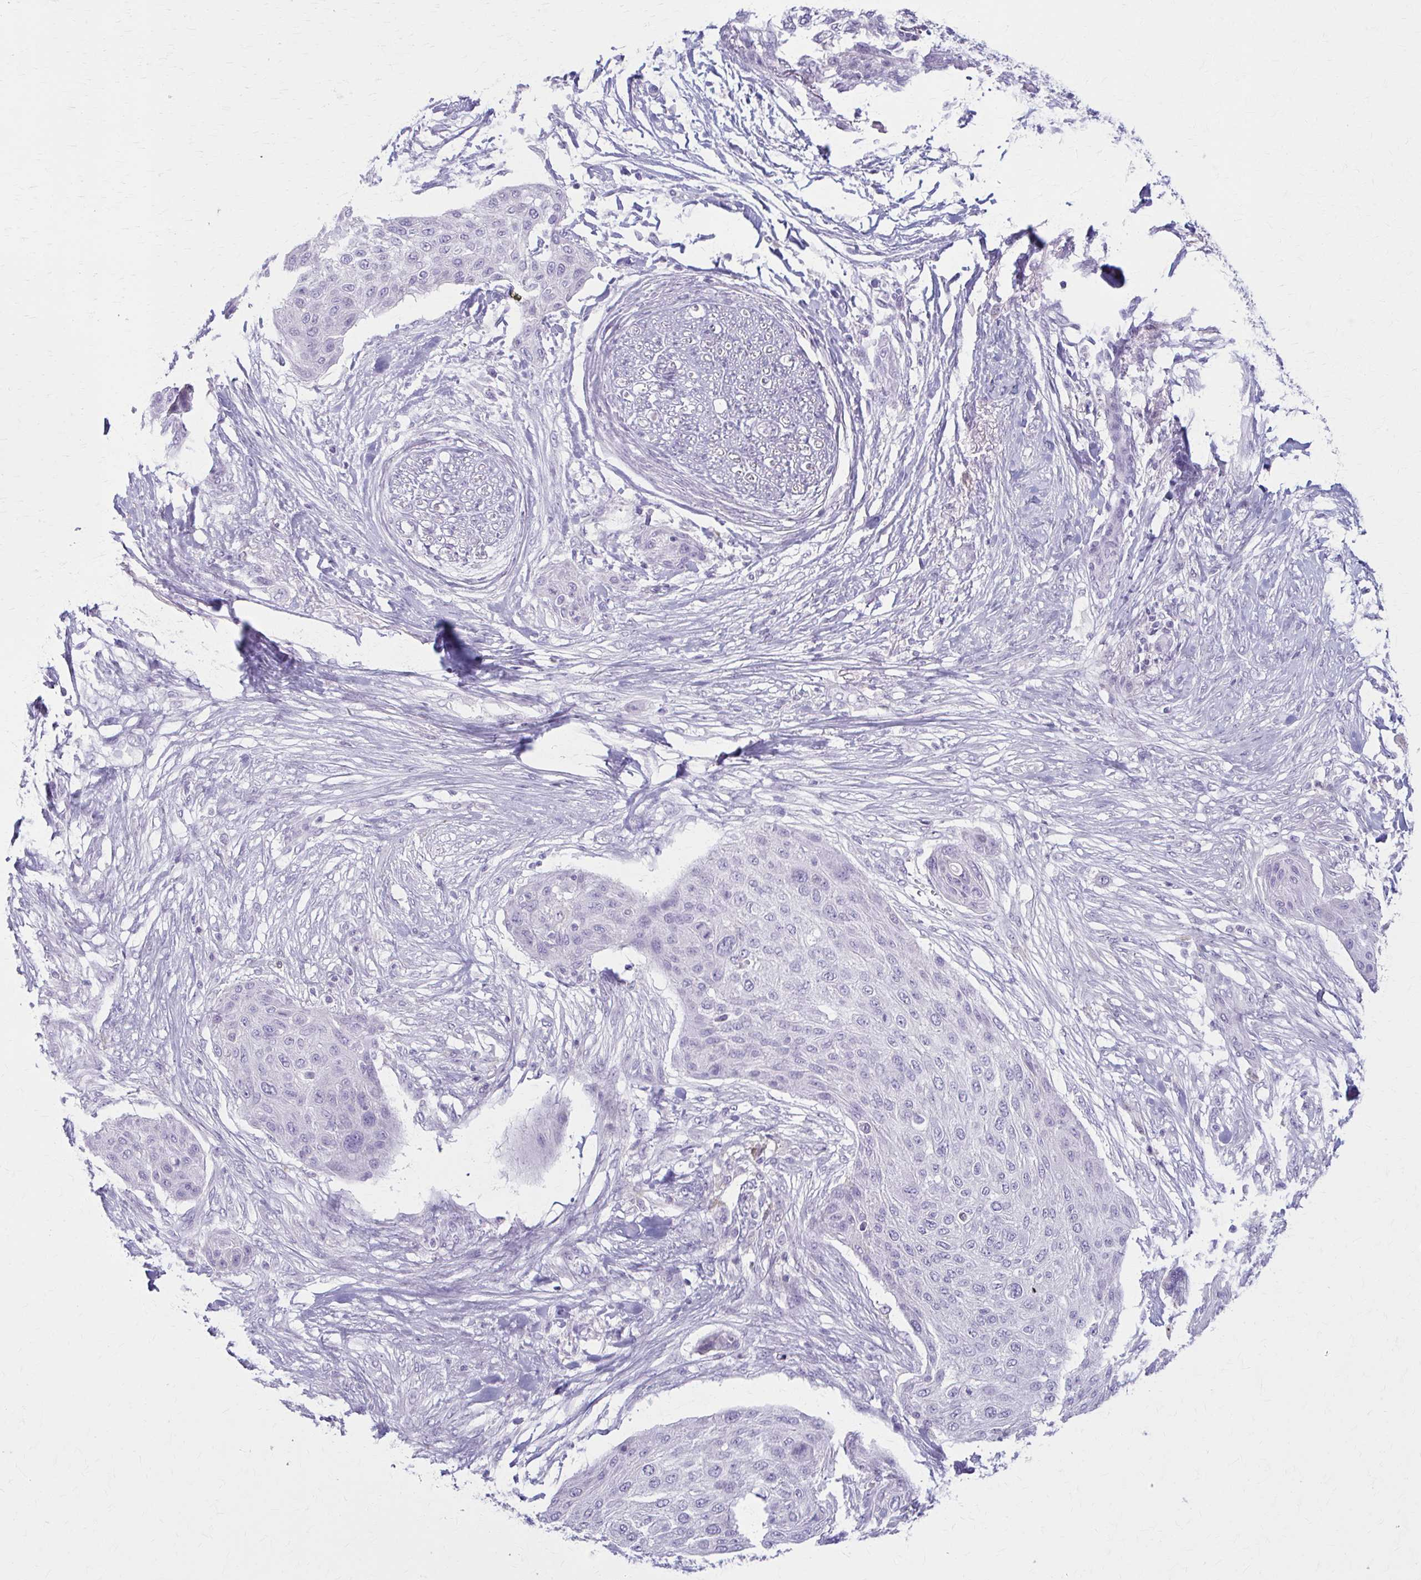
{"staining": {"intensity": "negative", "quantity": "none", "location": "none"}, "tissue": "skin cancer", "cell_type": "Tumor cells", "image_type": "cancer", "snomed": [{"axis": "morphology", "description": "Squamous cell carcinoma, NOS"}, {"axis": "topography", "description": "Skin"}], "caption": "This histopathology image is of squamous cell carcinoma (skin) stained with immunohistochemistry to label a protein in brown with the nuclei are counter-stained blue. There is no staining in tumor cells. The staining is performed using DAB brown chromogen with nuclei counter-stained in using hematoxylin.", "gene": "LDLRAP1", "patient": {"sex": "female", "age": 87}}